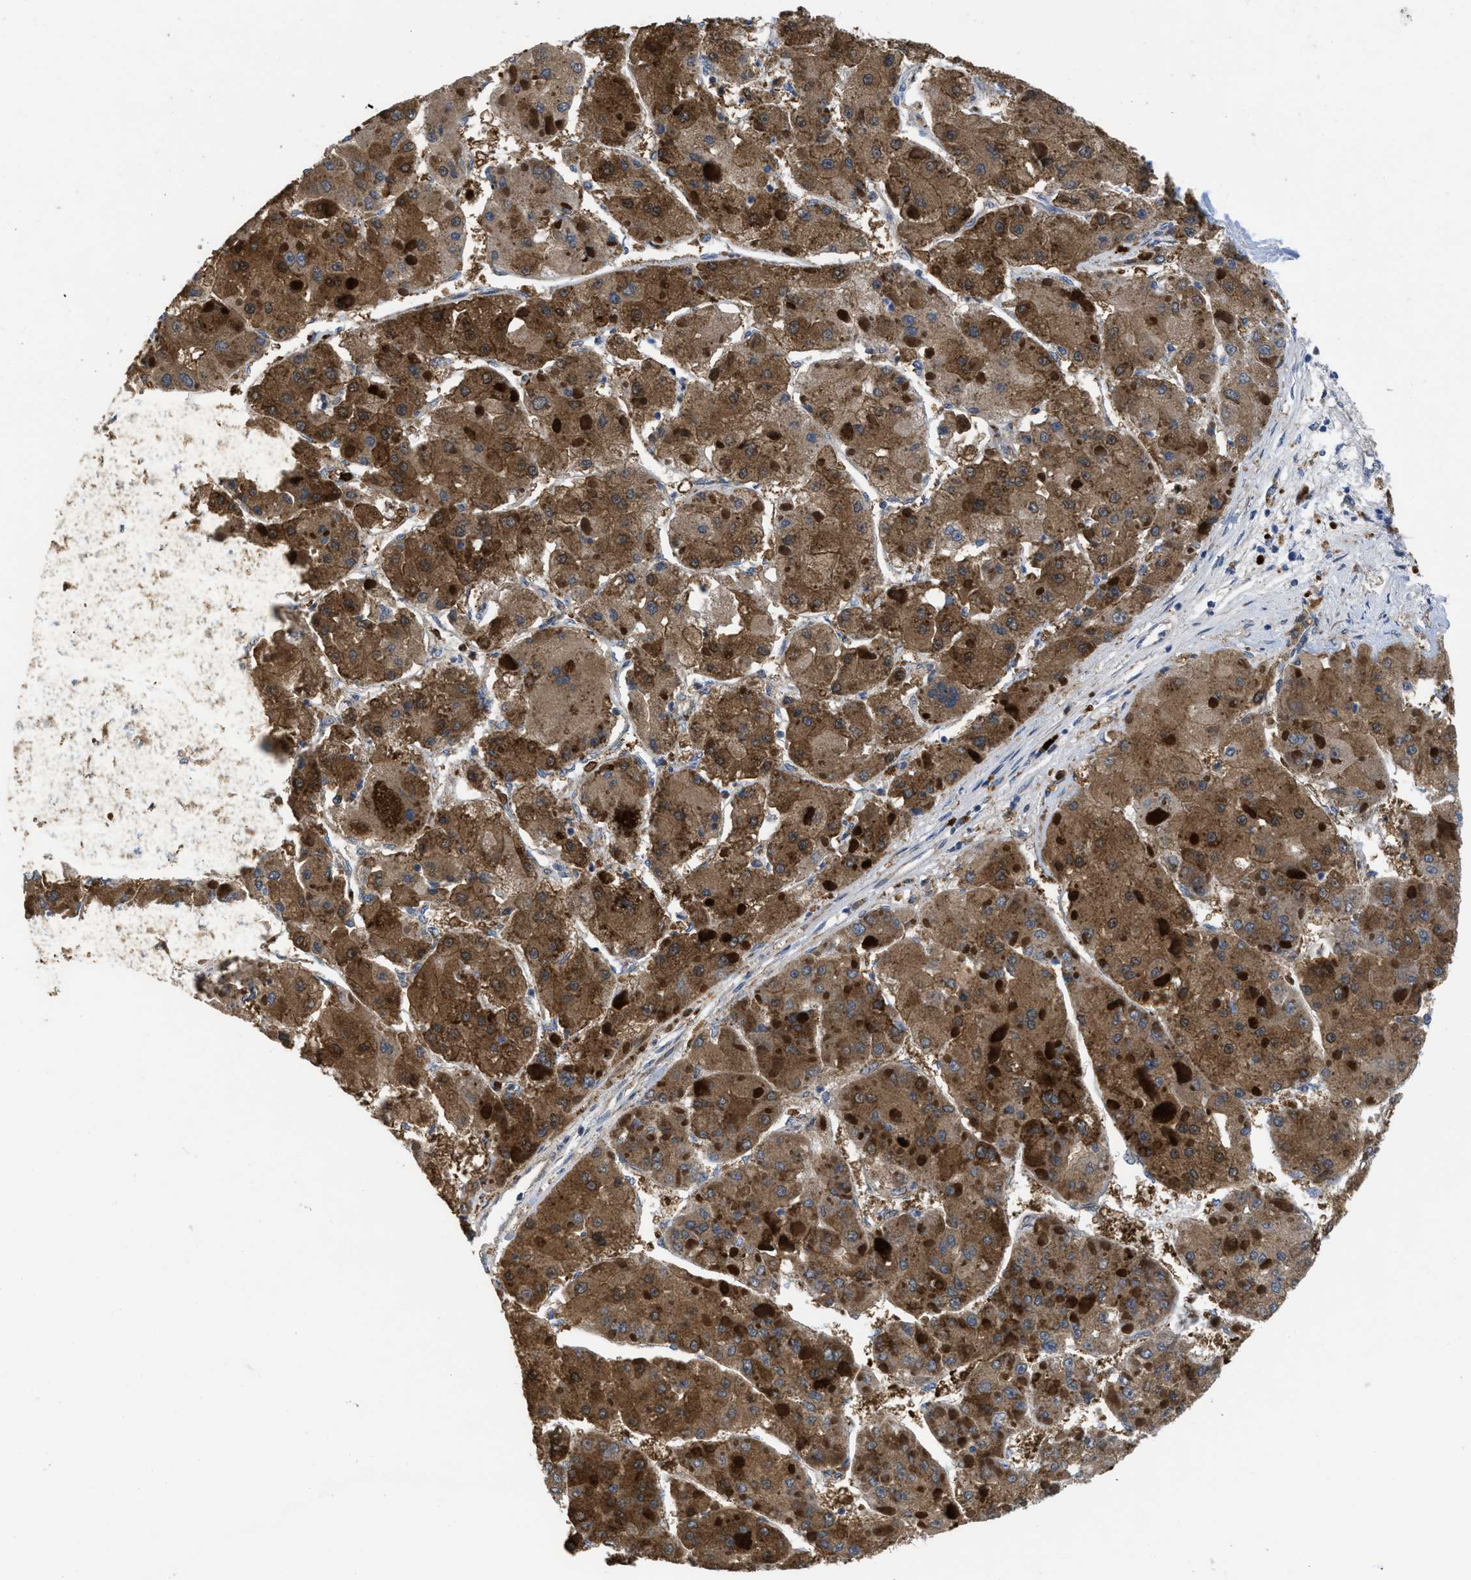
{"staining": {"intensity": "moderate", "quantity": ">75%", "location": "cytoplasmic/membranous"}, "tissue": "liver cancer", "cell_type": "Tumor cells", "image_type": "cancer", "snomed": [{"axis": "morphology", "description": "Carcinoma, Hepatocellular, NOS"}, {"axis": "topography", "description": "Liver"}], "caption": "A high-resolution histopathology image shows IHC staining of hepatocellular carcinoma (liver), which reveals moderate cytoplasmic/membranous expression in approximately >75% of tumor cells.", "gene": "PPP2CB", "patient": {"sex": "female", "age": 73}}